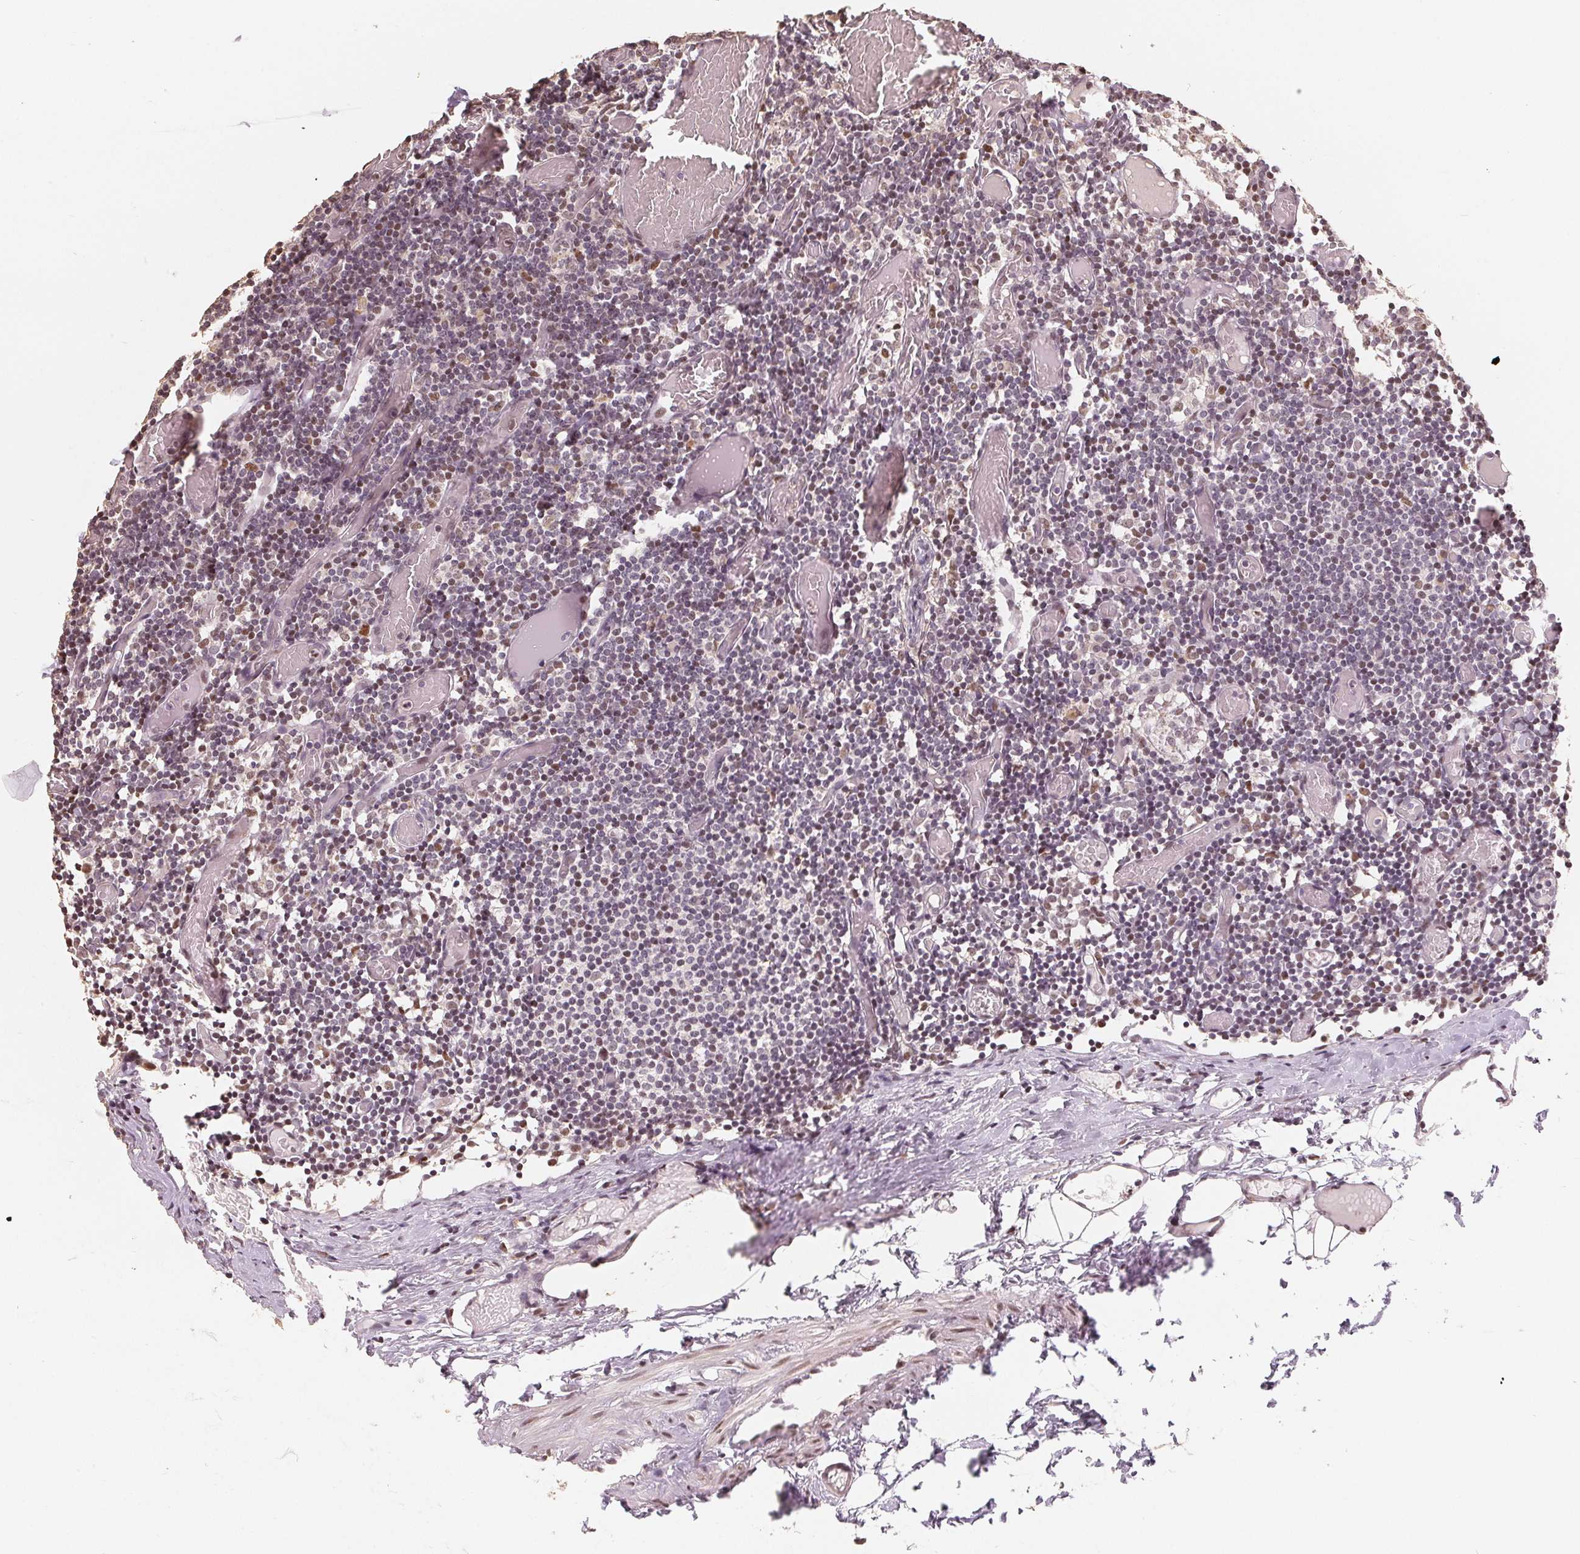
{"staining": {"intensity": "negative", "quantity": "none", "location": "none"}, "tissue": "lymph node", "cell_type": "Germinal center cells", "image_type": "normal", "snomed": [{"axis": "morphology", "description": "Normal tissue, NOS"}, {"axis": "topography", "description": "Lymph node"}], "caption": "The IHC photomicrograph has no significant positivity in germinal center cells of lymph node. Nuclei are stained in blue.", "gene": "CCDC138", "patient": {"sex": "female", "age": 41}}